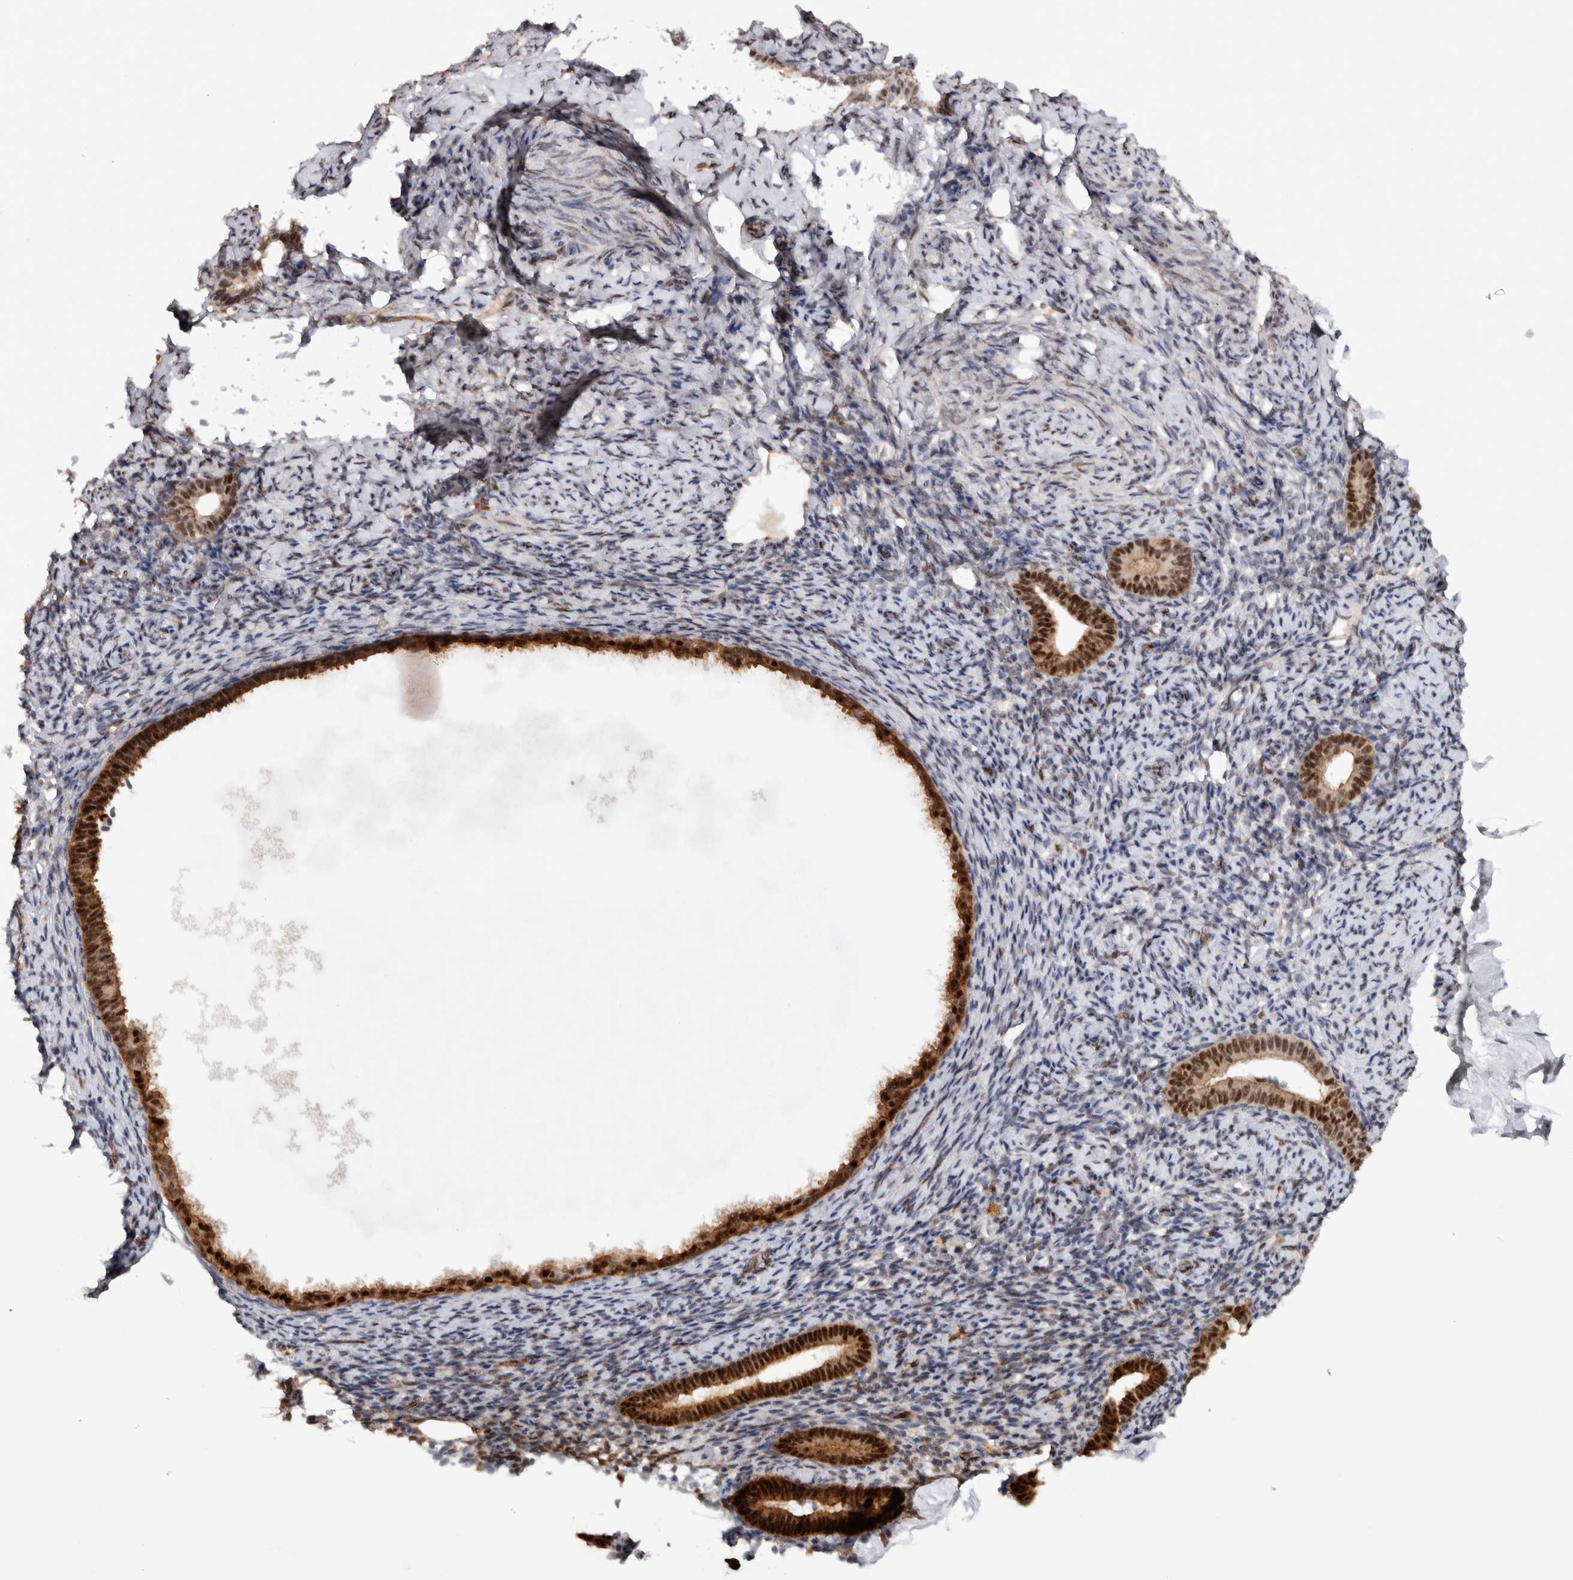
{"staining": {"intensity": "negative", "quantity": "none", "location": "none"}, "tissue": "endometrium", "cell_type": "Cells in endometrial stroma", "image_type": "normal", "snomed": [{"axis": "morphology", "description": "Normal tissue, NOS"}, {"axis": "topography", "description": "Endometrium"}], "caption": "Immunohistochemistry (IHC) photomicrograph of unremarkable endometrium: human endometrium stained with DAB demonstrates no significant protein expression in cells in endometrial stroma. (DAB (3,3'-diaminobenzidine) immunohistochemistry (IHC), high magnification).", "gene": "RPS6KA2", "patient": {"sex": "female", "age": 51}}